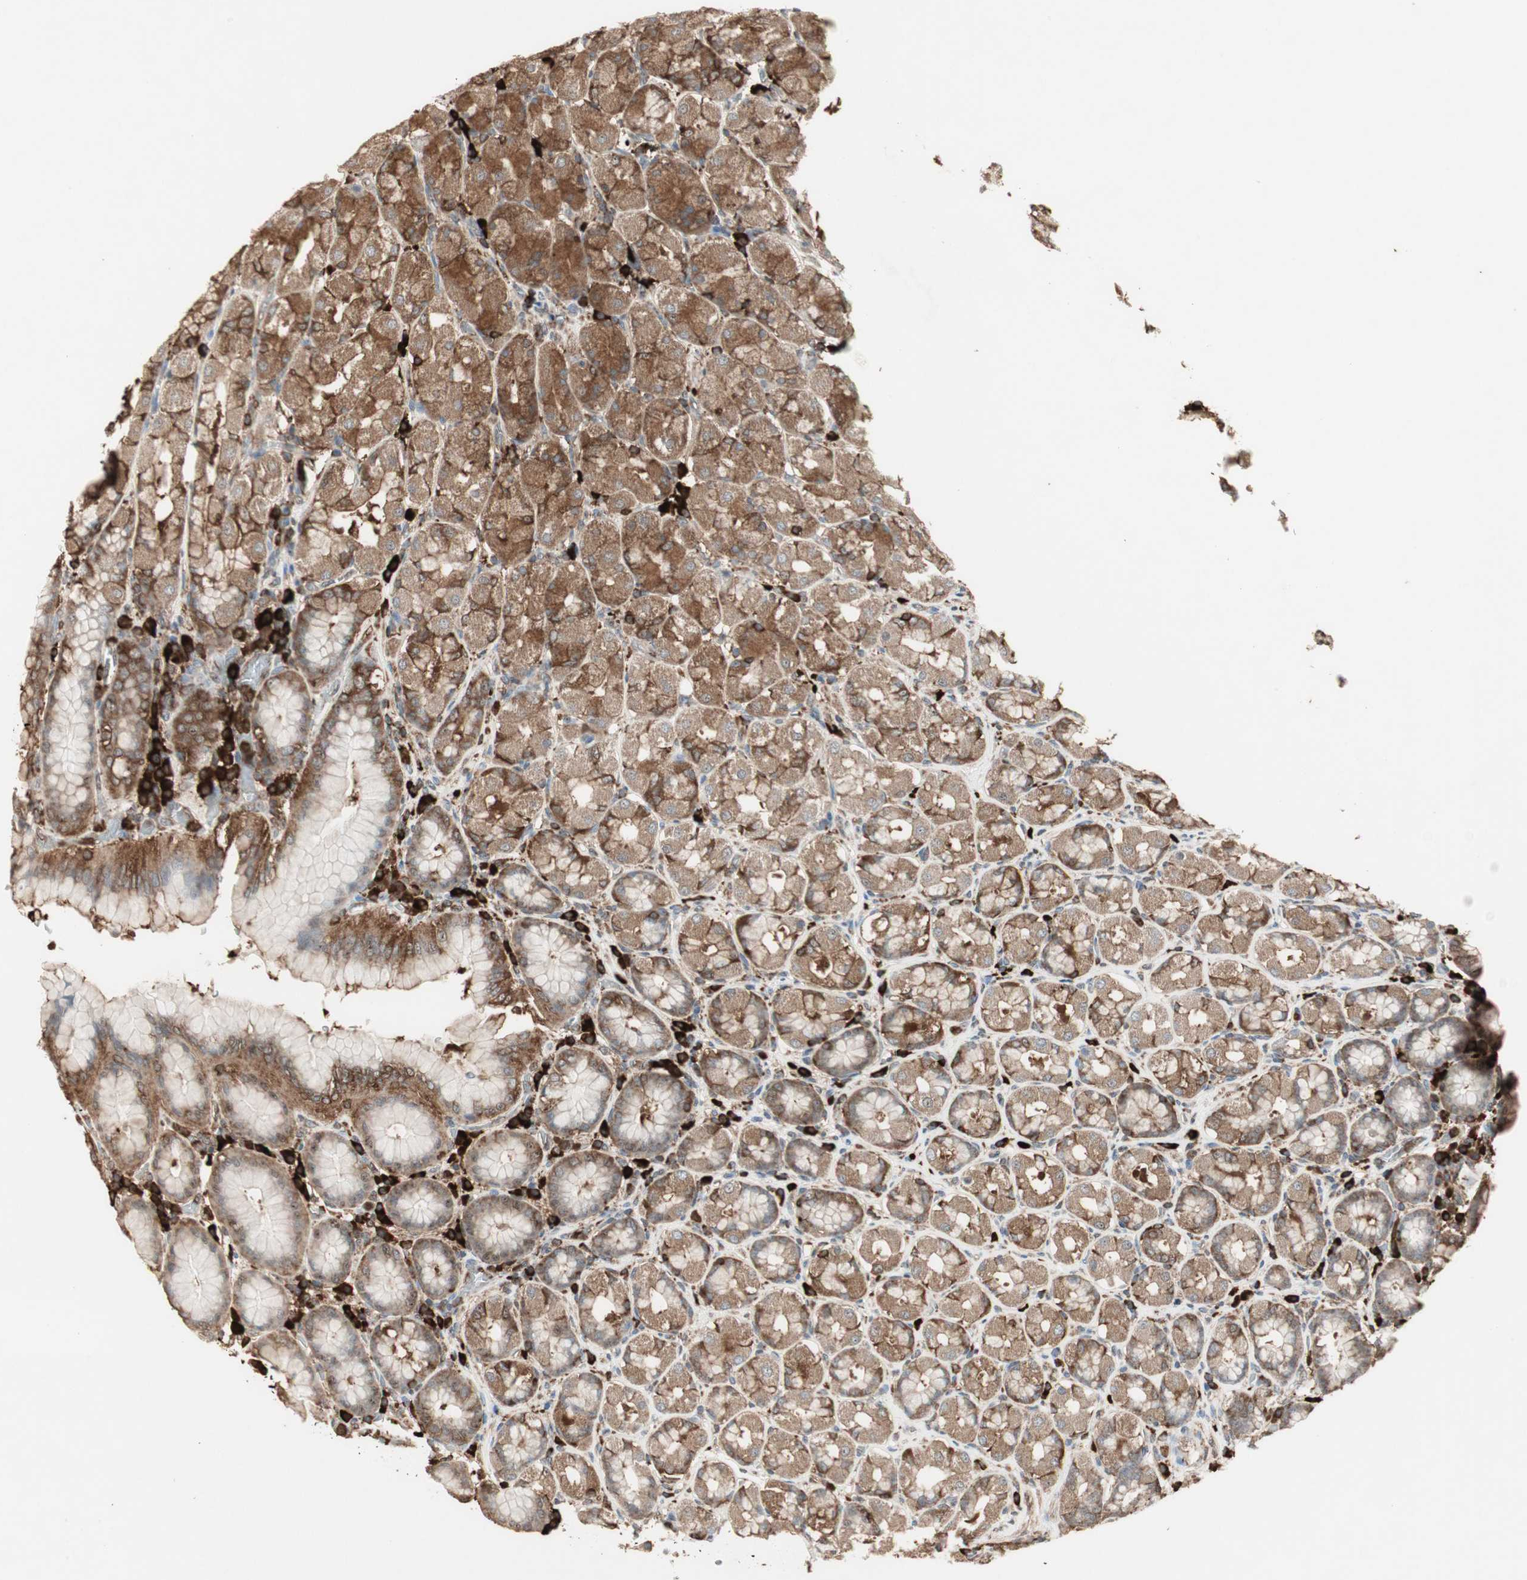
{"staining": {"intensity": "strong", "quantity": ">75%", "location": "cytoplasmic/membranous"}, "tissue": "stomach", "cell_type": "Glandular cells", "image_type": "normal", "snomed": [{"axis": "morphology", "description": "Normal tissue, NOS"}, {"axis": "topography", "description": "Stomach, upper"}], "caption": "The micrograph shows immunohistochemical staining of benign stomach. There is strong cytoplasmic/membranous positivity is present in about >75% of glandular cells.", "gene": "MMP3", "patient": {"sex": "male", "age": 68}}